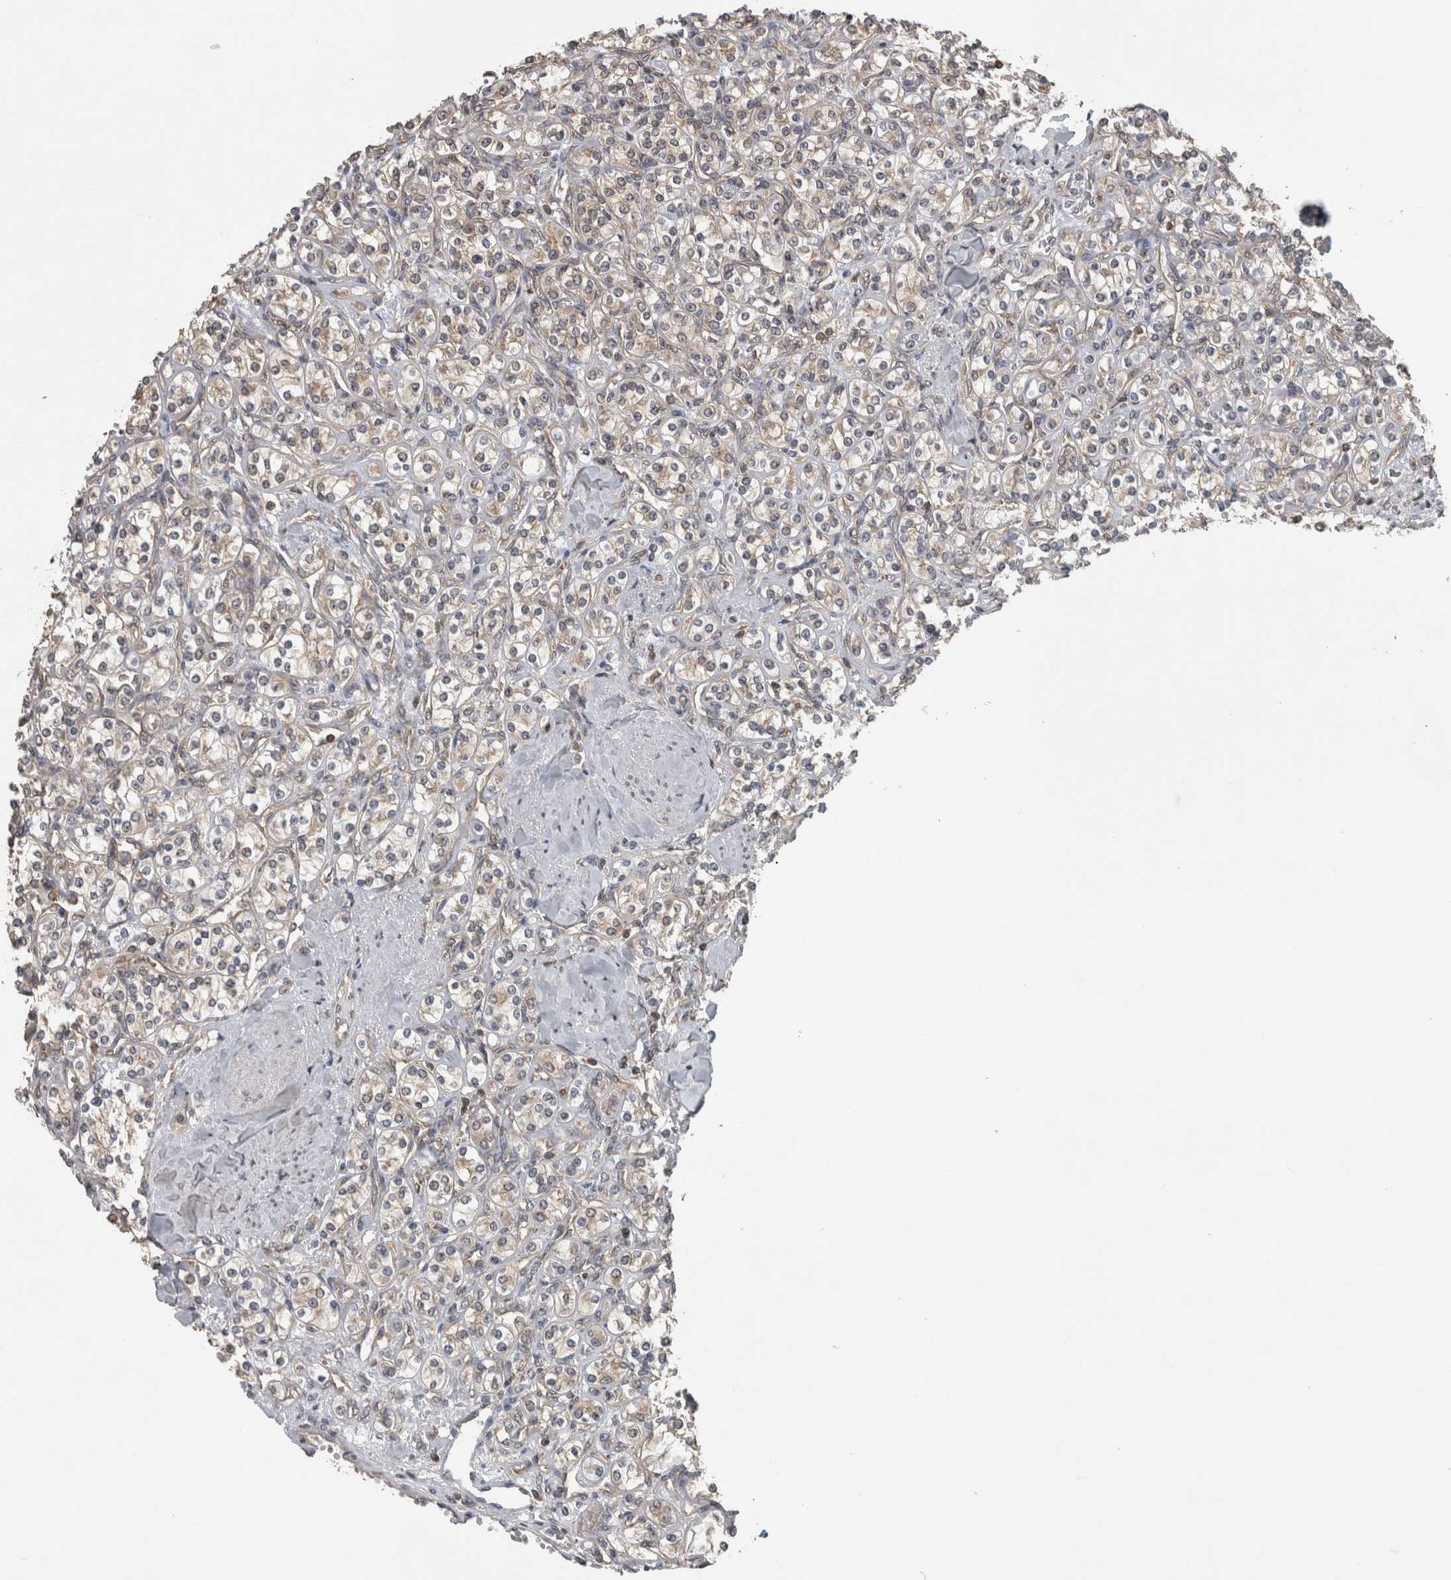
{"staining": {"intensity": "weak", "quantity": "<25%", "location": "cytoplasmic/membranous"}, "tissue": "renal cancer", "cell_type": "Tumor cells", "image_type": "cancer", "snomed": [{"axis": "morphology", "description": "Adenocarcinoma, NOS"}, {"axis": "topography", "description": "Kidney"}], "caption": "Immunohistochemistry (IHC) histopathology image of renal adenocarcinoma stained for a protein (brown), which reveals no positivity in tumor cells. (DAB (3,3'-diaminobenzidine) immunohistochemistry (IHC) visualized using brightfield microscopy, high magnification).", "gene": "ATXN2", "patient": {"sex": "male", "age": 77}}